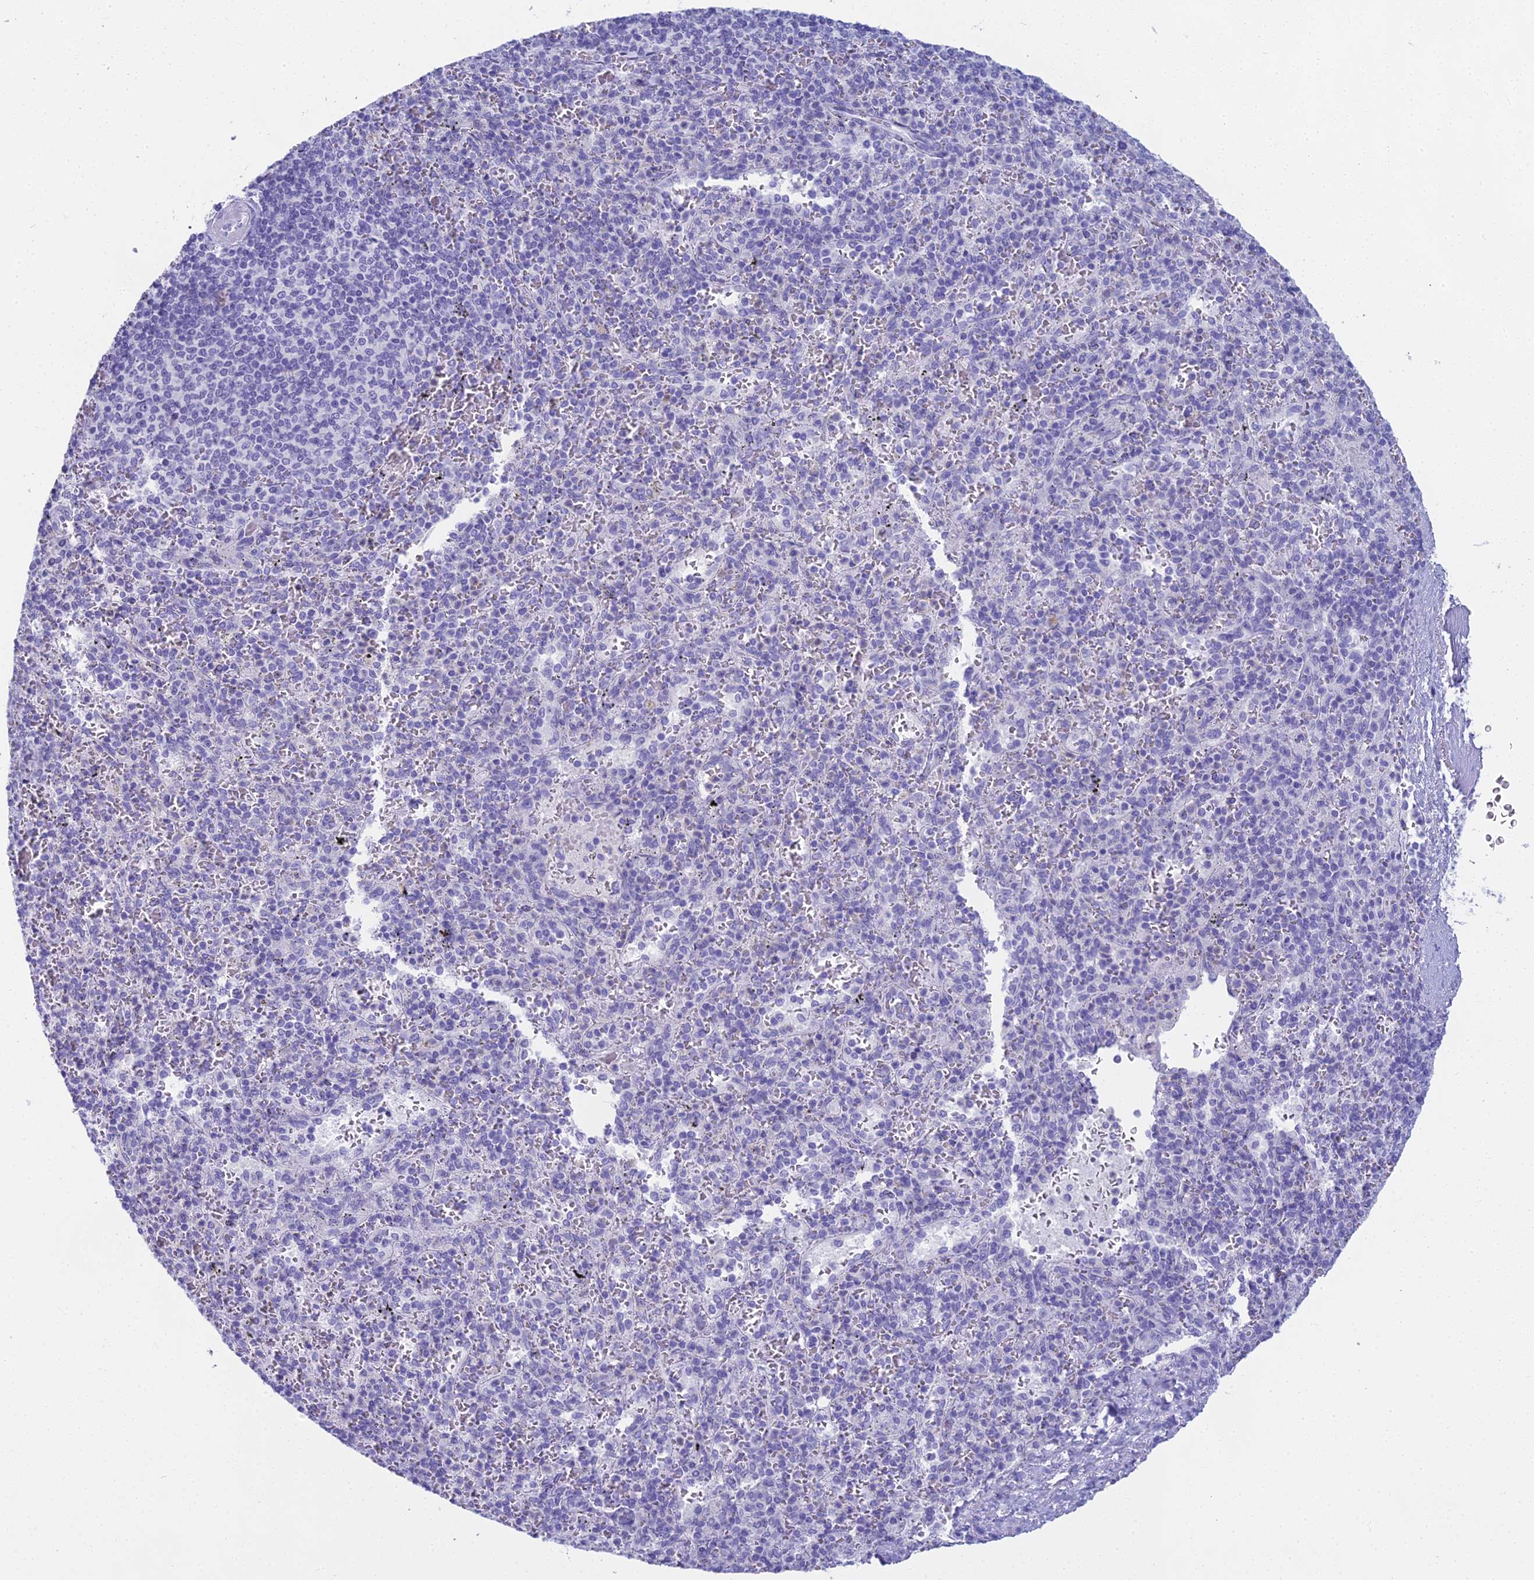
{"staining": {"intensity": "negative", "quantity": "none", "location": "none"}, "tissue": "spleen", "cell_type": "Cells in red pulp", "image_type": "normal", "snomed": [{"axis": "morphology", "description": "Normal tissue, NOS"}, {"axis": "topography", "description": "Spleen"}], "caption": "This is a image of IHC staining of benign spleen, which shows no staining in cells in red pulp.", "gene": "UNC80", "patient": {"sex": "male", "age": 82}}